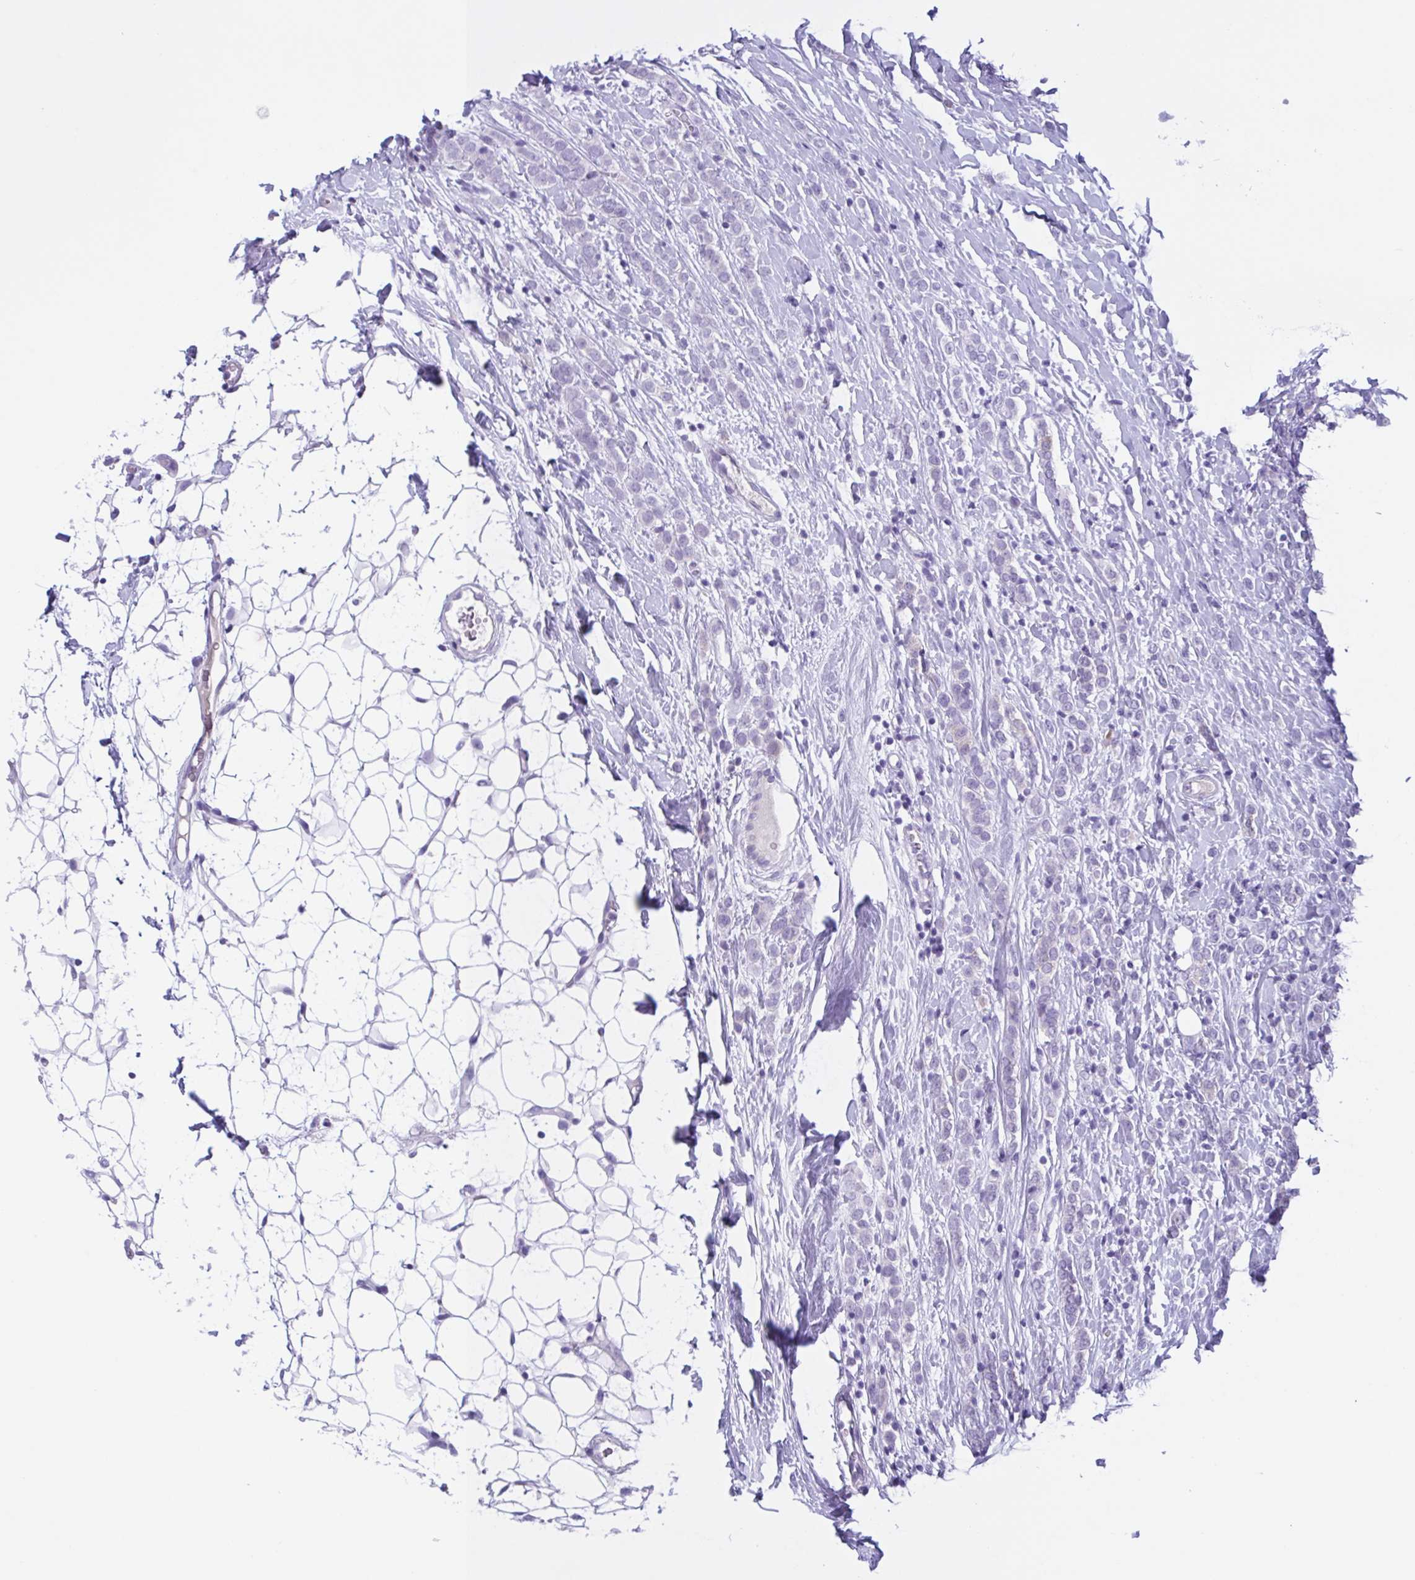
{"staining": {"intensity": "negative", "quantity": "none", "location": "none"}, "tissue": "breast cancer", "cell_type": "Tumor cells", "image_type": "cancer", "snomed": [{"axis": "morphology", "description": "Lobular carcinoma"}, {"axis": "topography", "description": "Breast"}], "caption": "A high-resolution image shows IHC staining of breast cancer (lobular carcinoma), which displays no significant expression in tumor cells.", "gene": "INAFM1", "patient": {"sex": "female", "age": 49}}